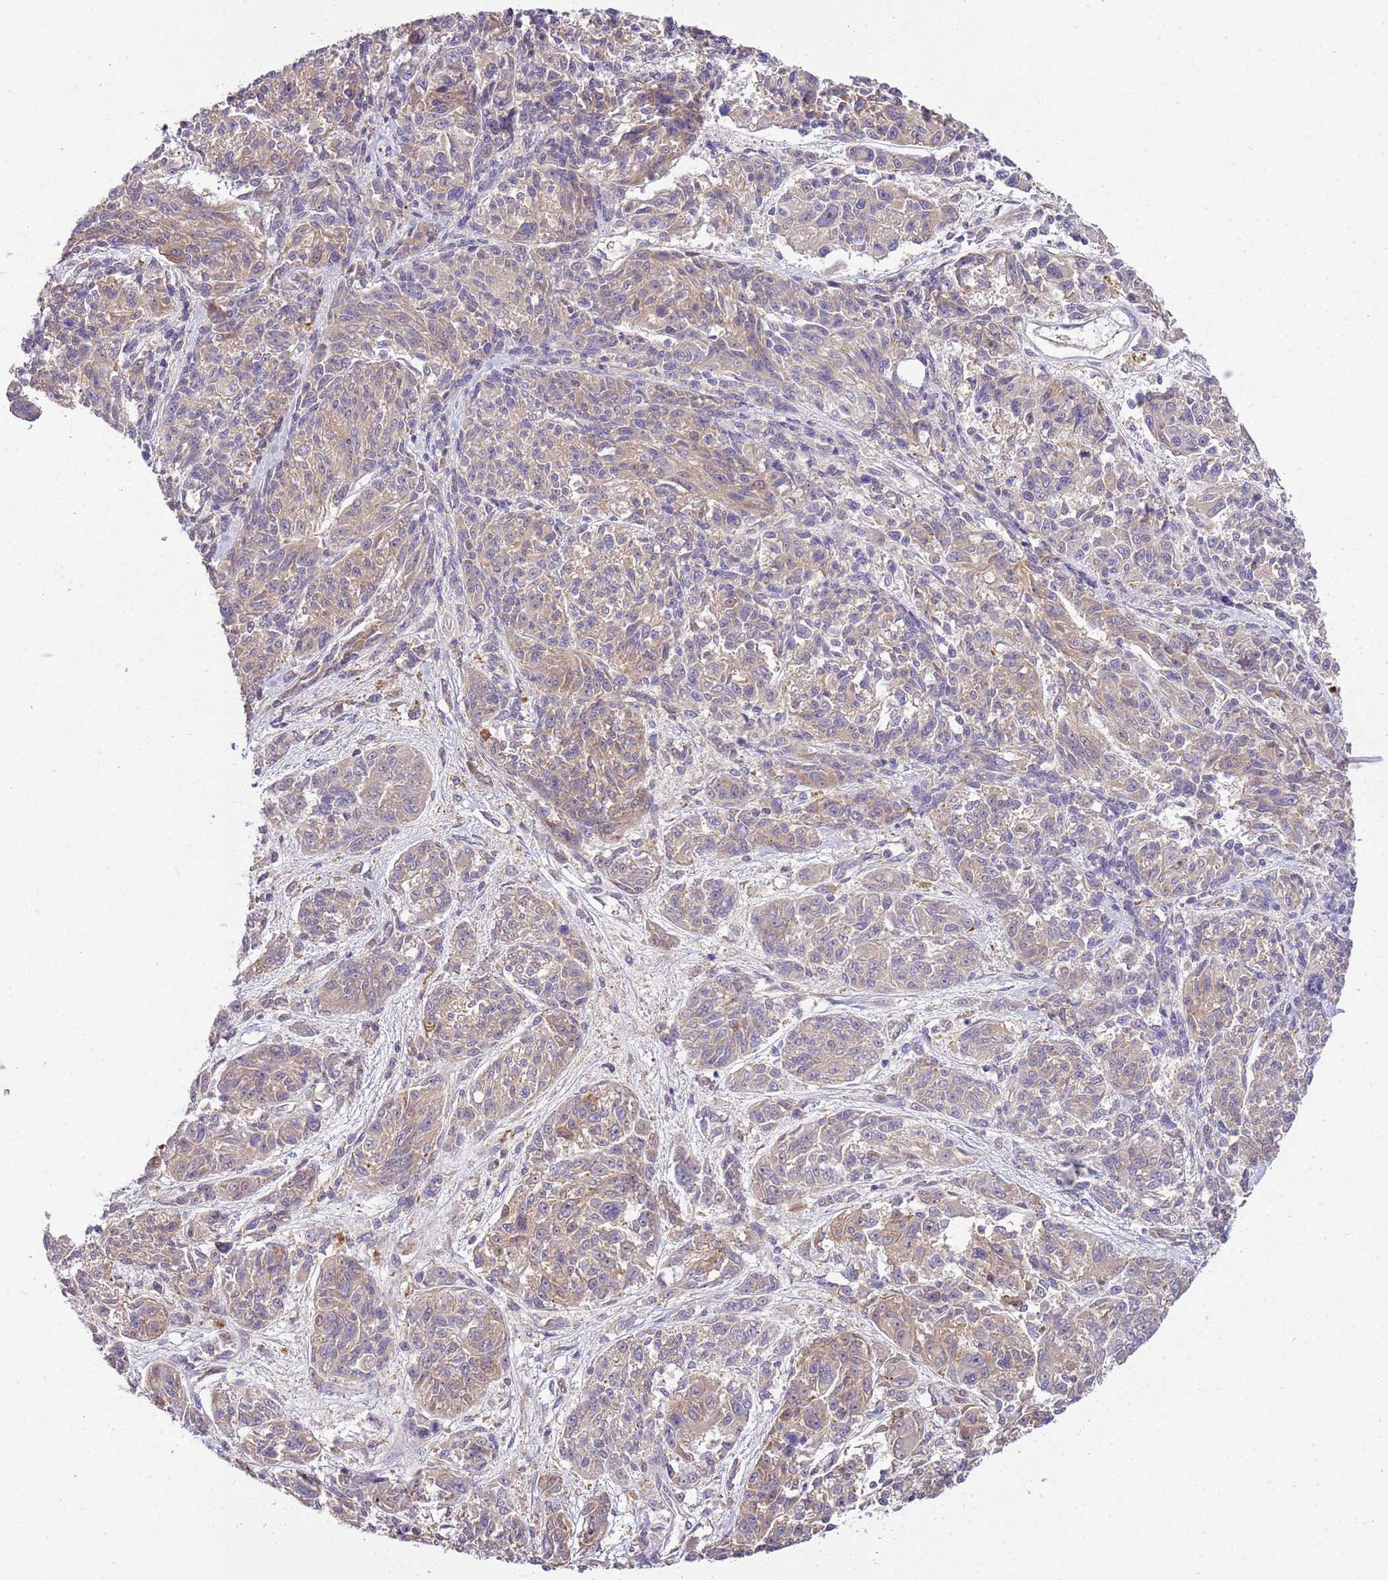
{"staining": {"intensity": "weak", "quantity": "25%-75%", "location": "cytoplasmic/membranous"}, "tissue": "melanoma", "cell_type": "Tumor cells", "image_type": "cancer", "snomed": [{"axis": "morphology", "description": "Malignant melanoma, NOS"}, {"axis": "topography", "description": "Skin"}], "caption": "Malignant melanoma stained with DAB IHC reveals low levels of weak cytoplasmic/membranous expression in approximately 25%-75% of tumor cells.", "gene": "GNL1", "patient": {"sex": "male", "age": 53}}